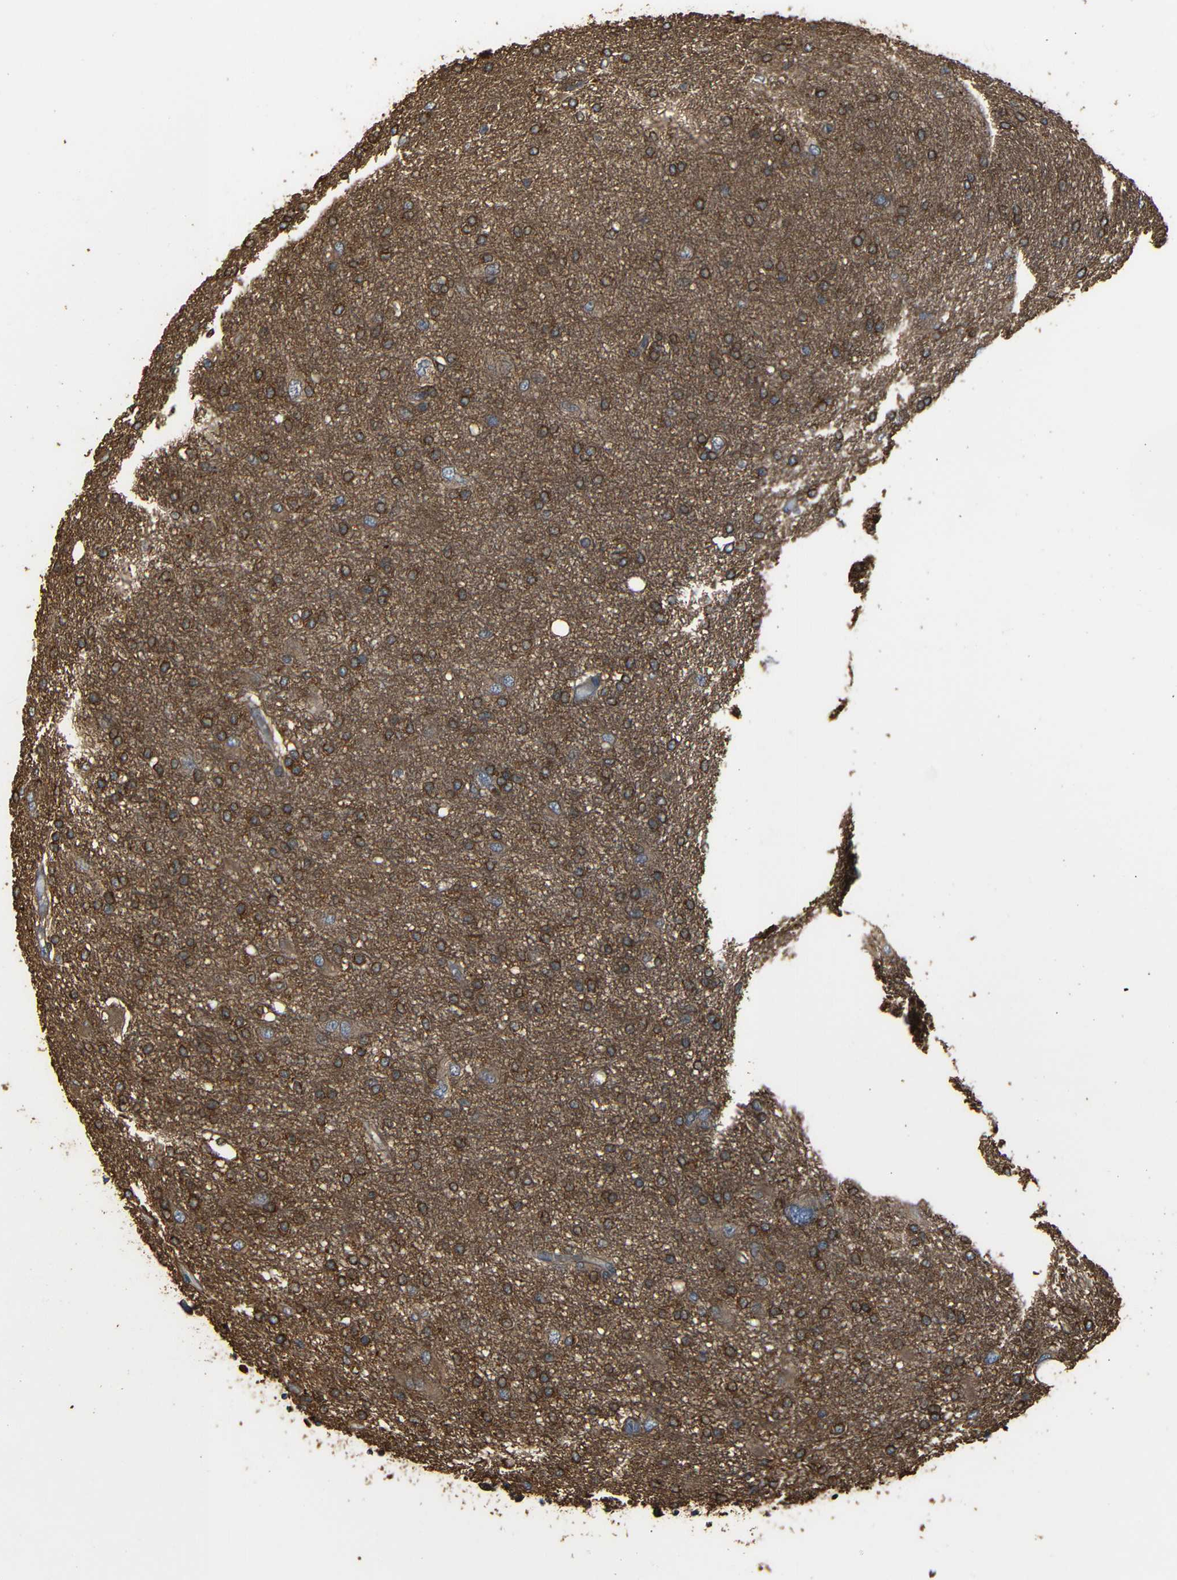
{"staining": {"intensity": "moderate", "quantity": ">75%", "location": "cytoplasmic/membranous"}, "tissue": "glioma", "cell_type": "Tumor cells", "image_type": "cancer", "snomed": [{"axis": "morphology", "description": "Glioma, malignant, High grade"}, {"axis": "topography", "description": "Brain"}], "caption": "IHC image of glioma stained for a protein (brown), which displays medium levels of moderate cytoplasmic/membranous expression in about >75% of tumor cells.", "gene": "ADGRE5", "patient": {"sex": "female", "age": 59}}